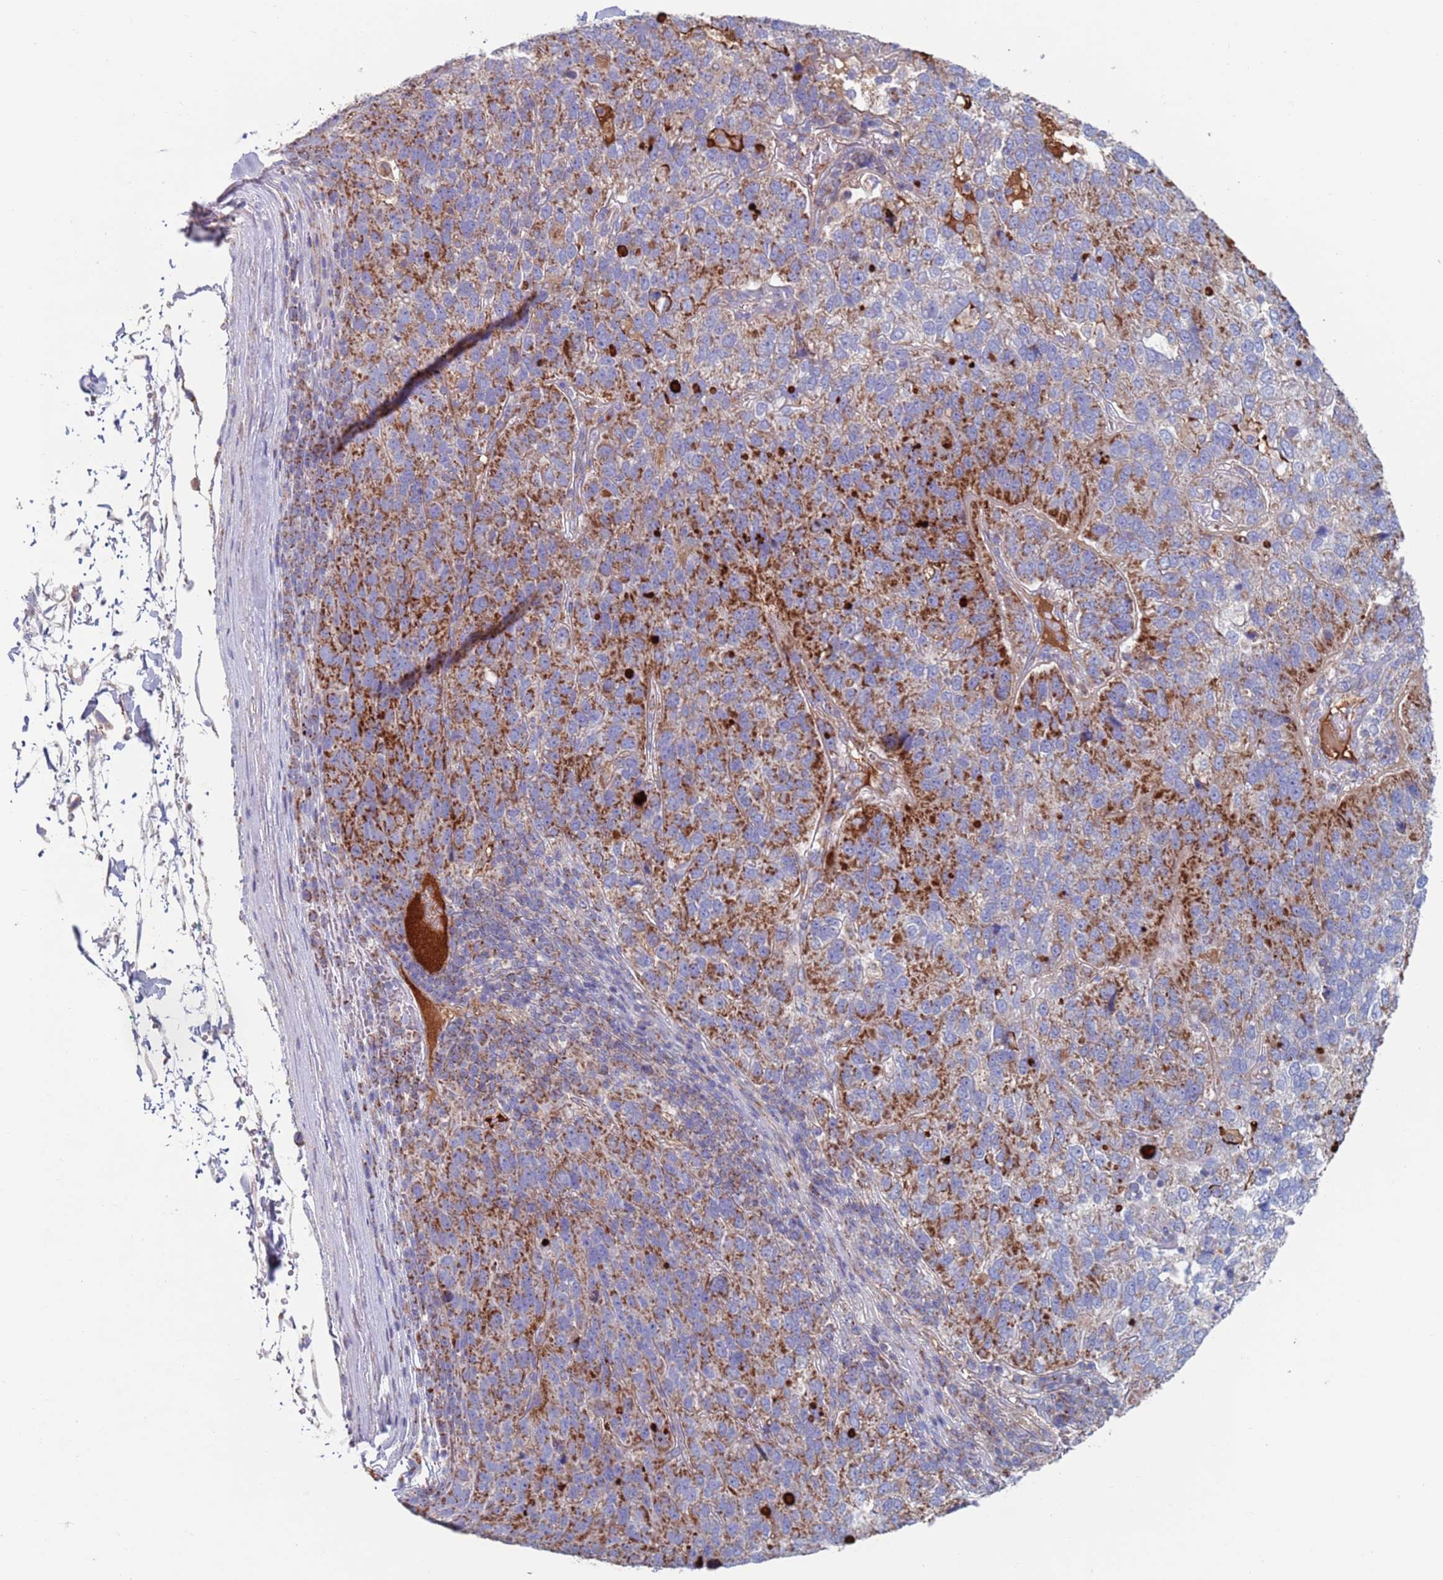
{"staining": {"intensity": "strong", "quantity": "25%-75%", "location": "cytoplasmic/membranous"}, "tissue": "pancreatic cancer", "cell_type": "Tumor cells", "image_type": "cancer", "snomed": [{"axis": "morphology", "description": "Adenocarcinoma, NOS"}, {"axis": "topography", "description": "Pancreas"}], "caption": "A brown stain labels strong cytoplasmic/membranous staining of a protein in pancreatic adenocarcinoma tumor cells.", "gene": "MRPL22", "patient": {"sex": "female", "age": 61}}